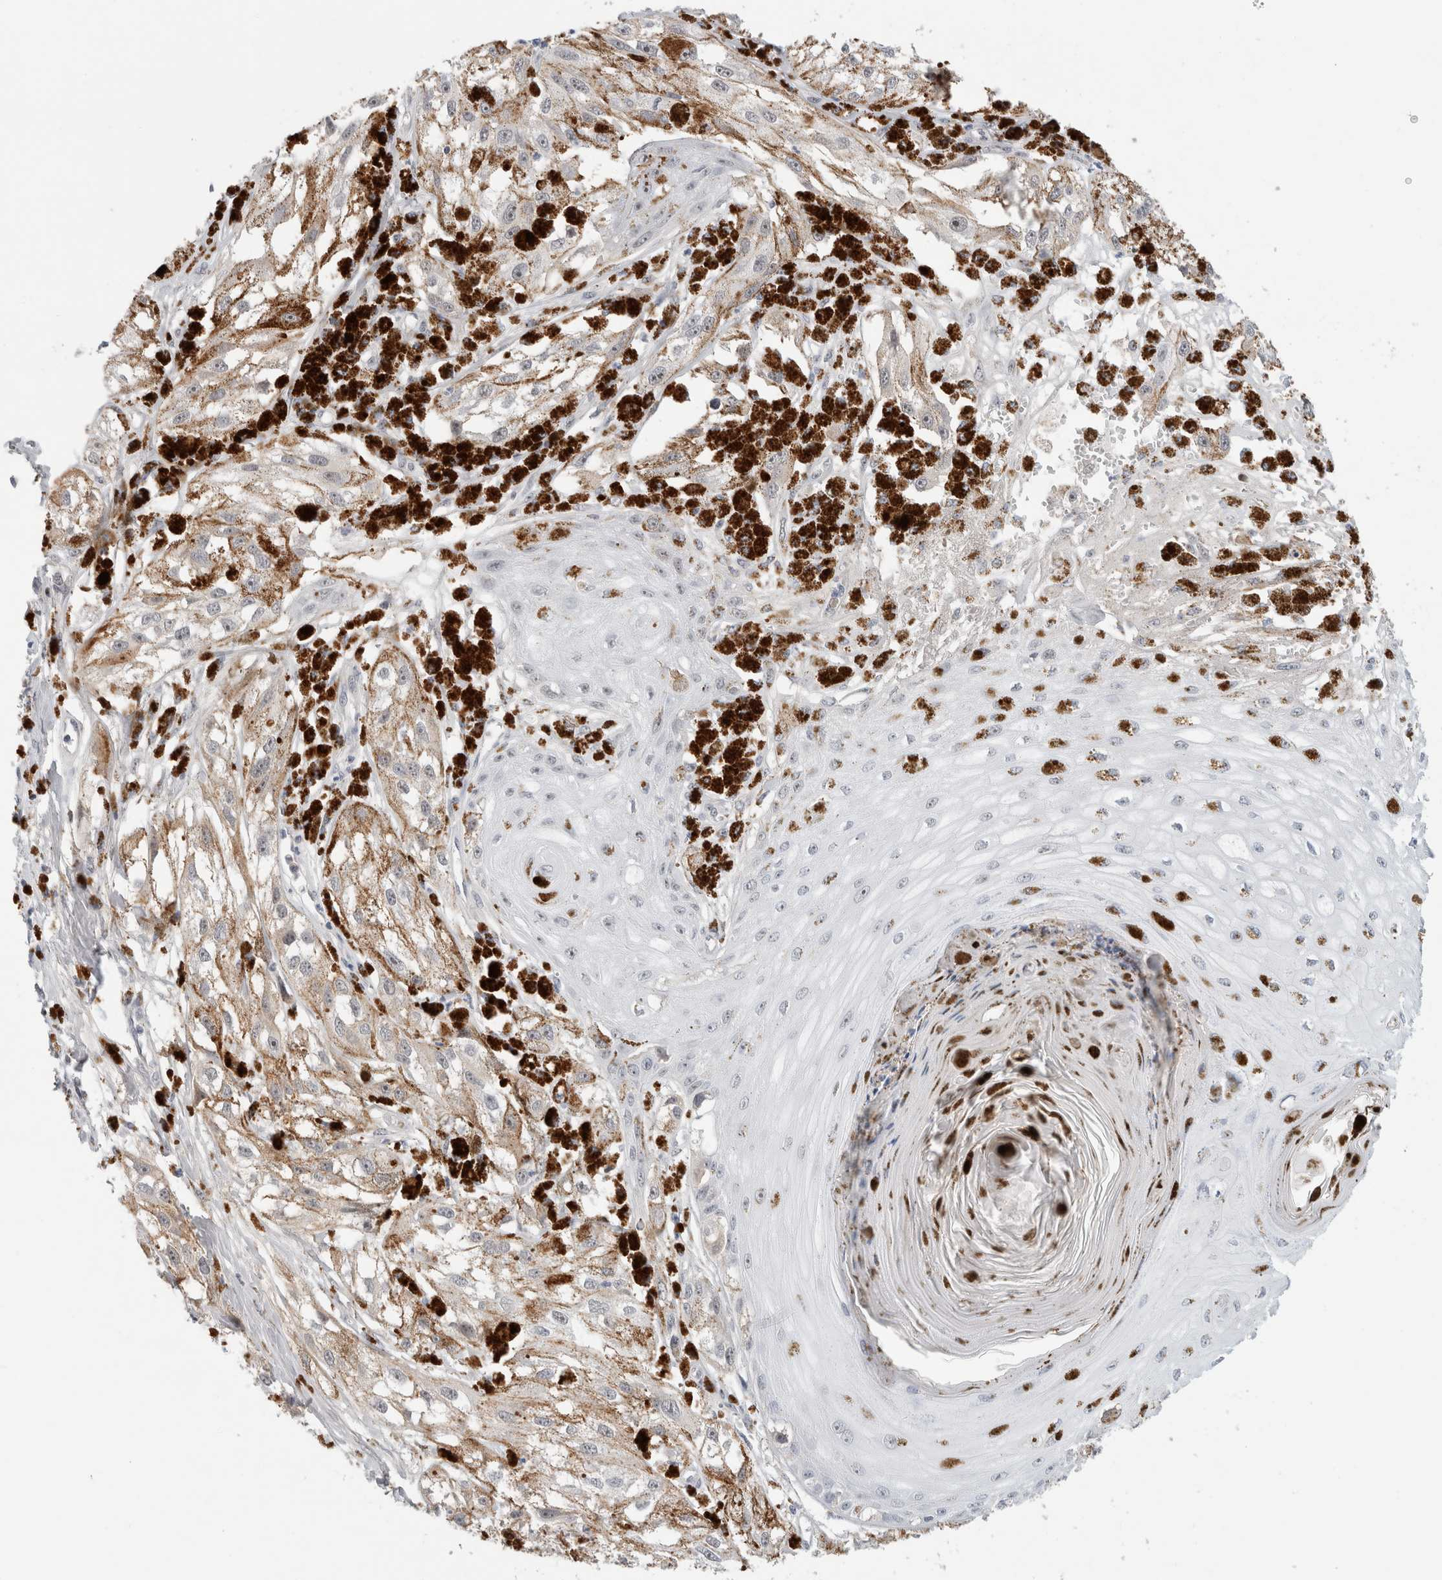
{"staining": {"intensity": "negative", "quantity": "none", "location": "none"}, "tissue": "melanoma", "cell_type": "Tumor cells", "image_type": "cancer", "snomed": [{"axis": "morphology", "description": "Malignant melanoma, NOS"}, {"axis": "topography", "description": "Skin"}], "caption": "This histopathology image is of malignant melanoma stained with immunohistochemistry to label a protein in brown with the nuclei are counter-stained blue. There is no staining in tumor cells.", "gene": "HCN3", "patient": {"sex": "male", "age": 88}}